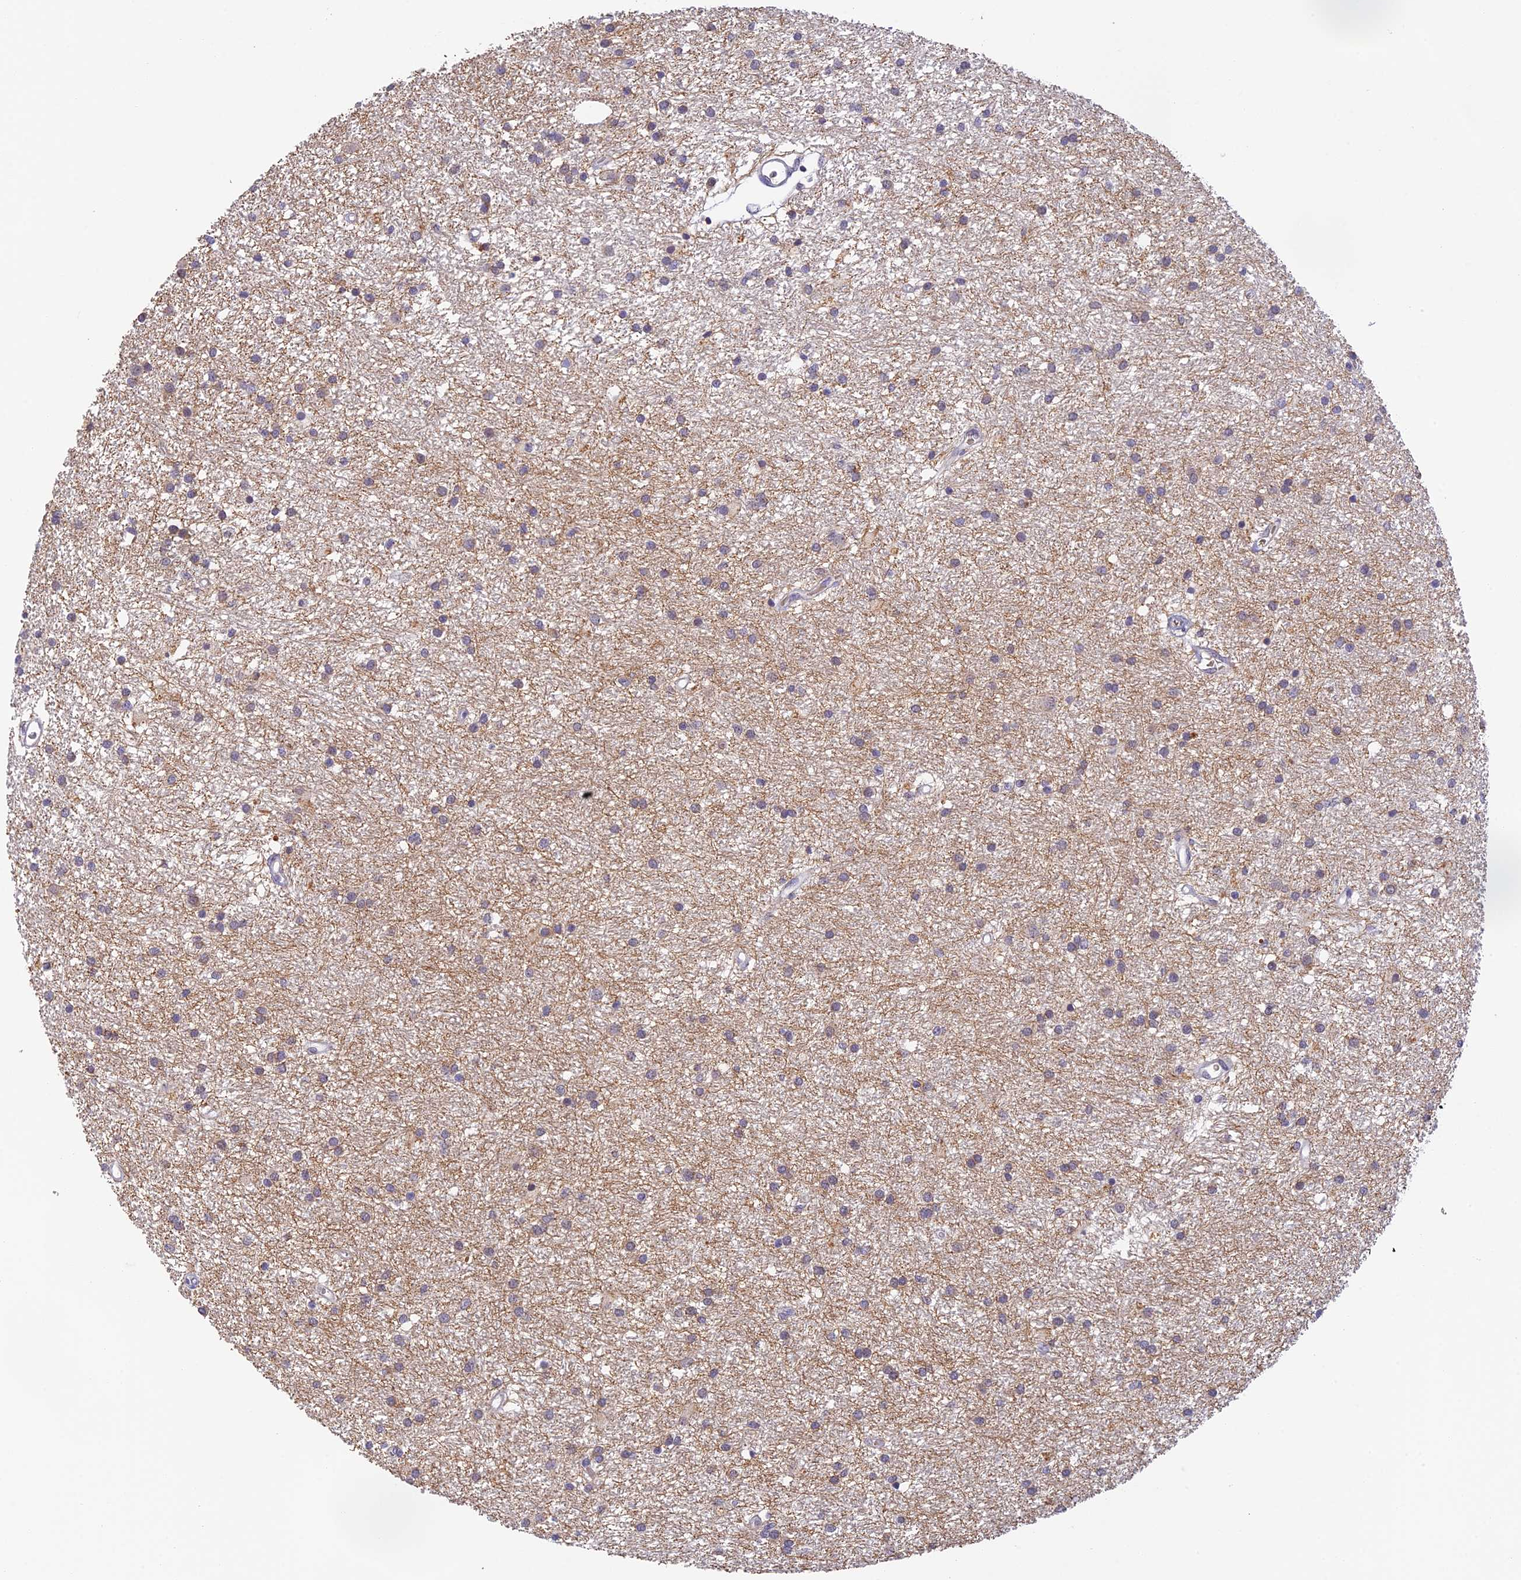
{"staining": {"intensity": "weak", "quantity": "<25%", "location": "cytoplasmic/membranous"}, "tissue": "glioma", "cell_type": "Tumor cells", "image_type": "cancer", "snomed": [{"axis": "morphology", "description": "Glioma, malignant, High grade"}, {"axis": "topography", "description": "Brain"}], "caption": "A micrograph of human malignant high-grade glioma is negative for staining in tumor cells.", "gene": "PEX16", "patient": {"sex": "male", "age": 77}}